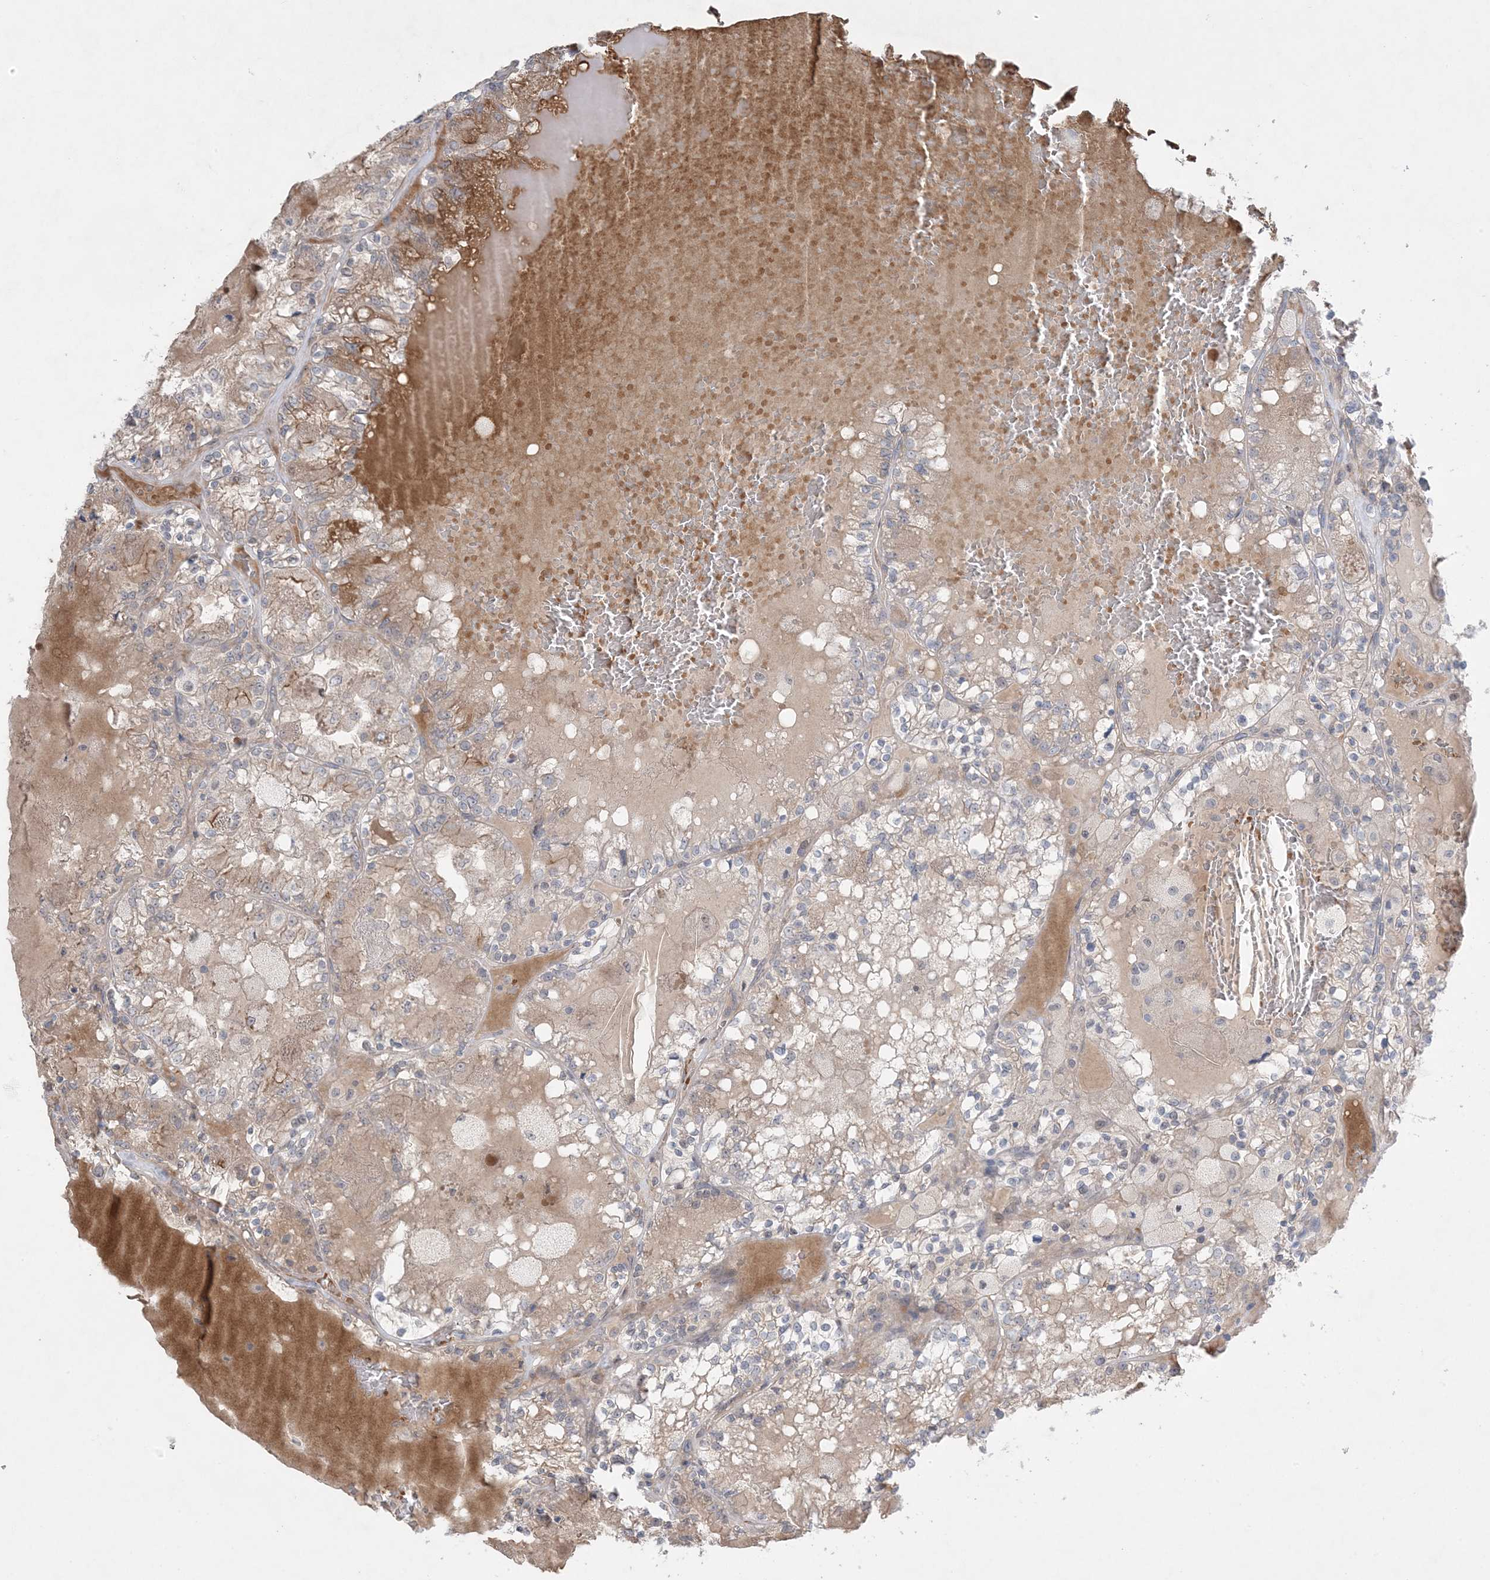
{"staining": {"intensity": "moderate", "quantity": "<25%", "location": "cytoplasmic/membranous"}, "tissue": "renal cancer", "cell_type": "Tumor cells", "image_type": "cancer", "snomed": [{"axis": "morphology", "description": "Adenocarcinoma, NOS"}, {"axis": "topography", "description": "Kidney"}], "caption": "The histopathology image demonstrates immunohistochemical staining of renal cancer. There is moderate cytoplasmic/membranous expression is seen in about <25% of tumor cells.", "gene": "MMGT1", "patient": {"sex": "female", "age": 56}}